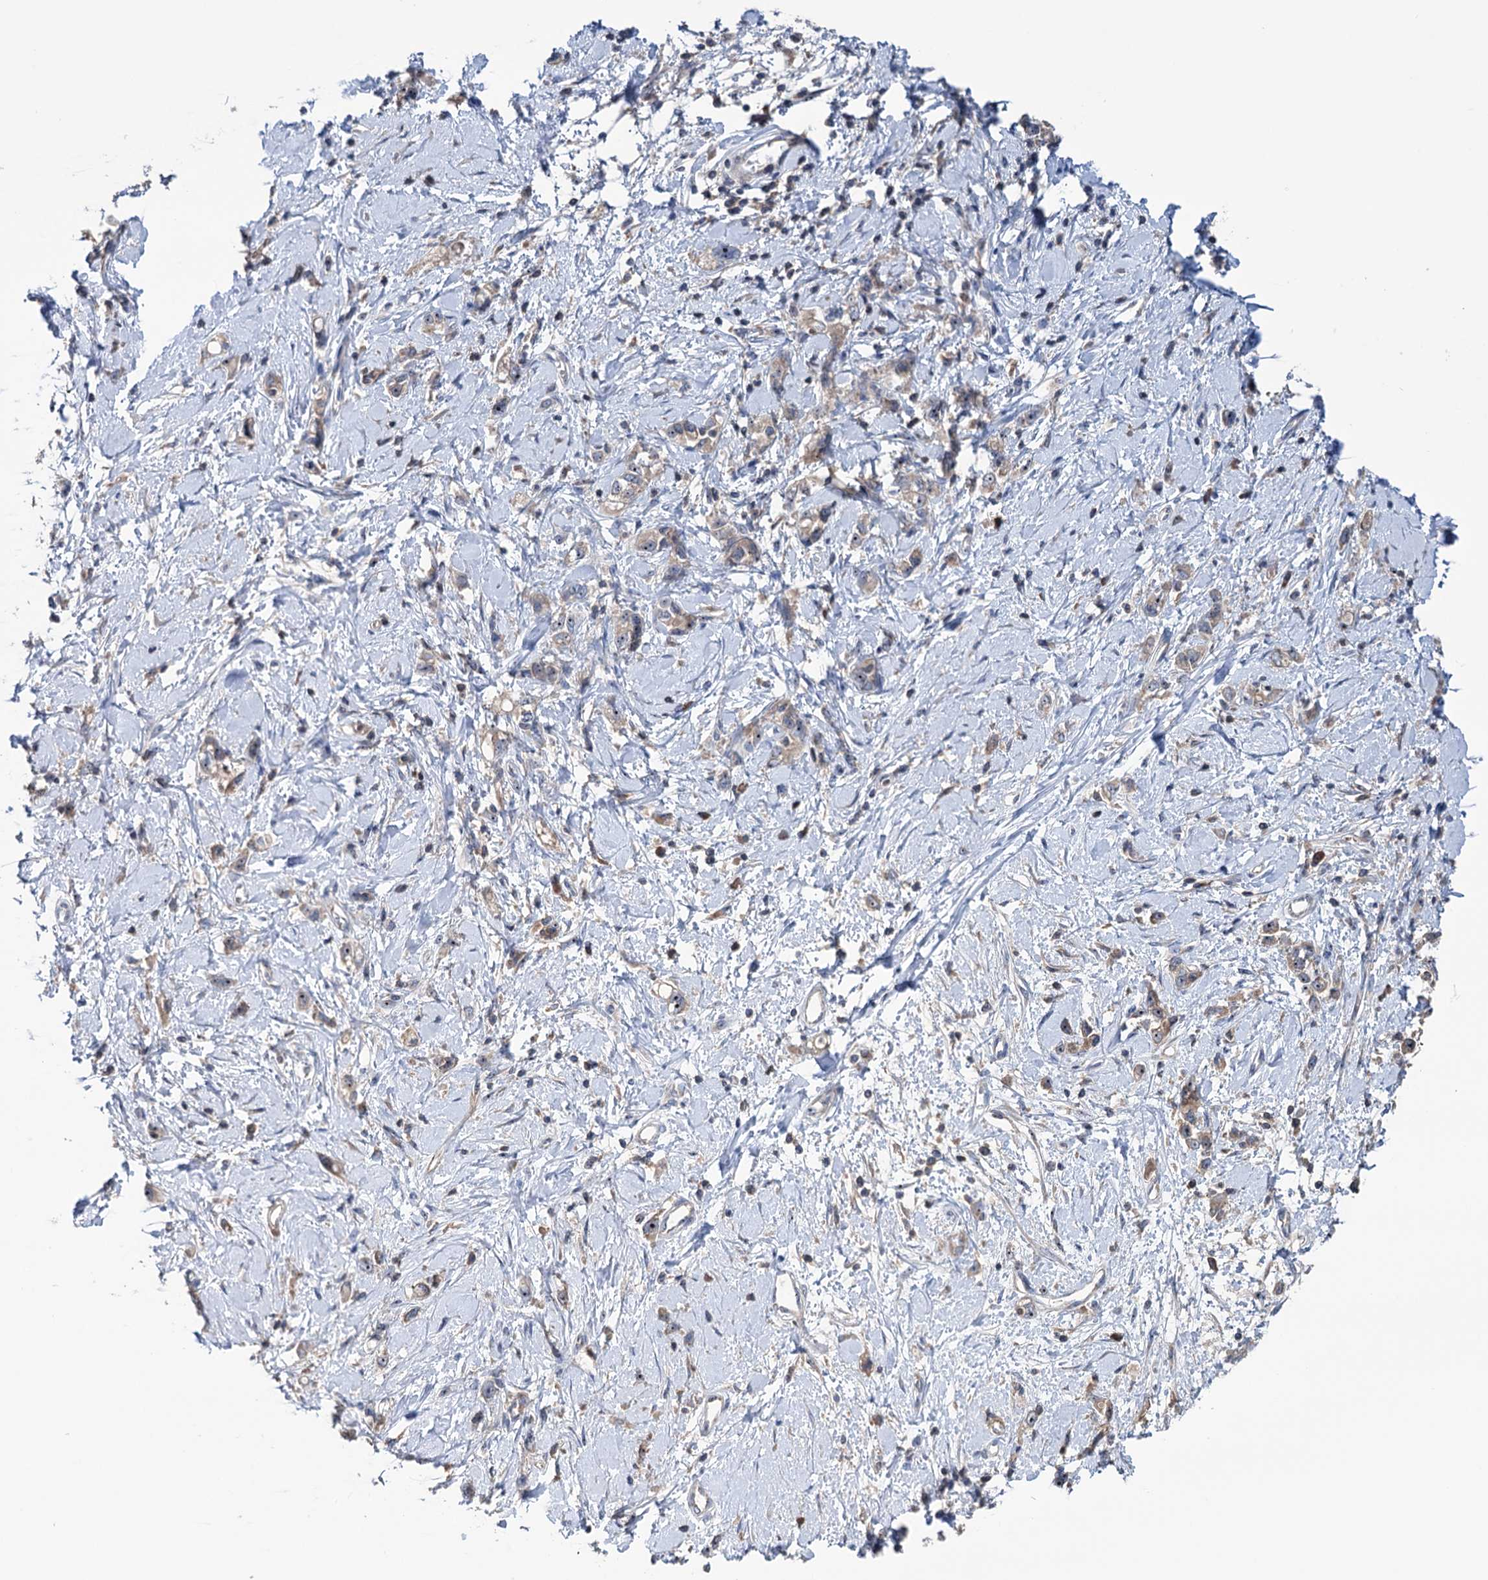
{"staining": {"intensity": "weak", "quantity": ">75%", "location": "cytoplasmic/membranous,nuclear"}, "tissue": "stomach cancer", "cell_type": "Tumor cells", "image_type": "cancer", "snomed": [{"axis": "morphology", "description": "Adenocarcinoma, NOS"}, {"axis": "topography", "description": "Stomach"}], "caption": "High-magnification brightfield microscopy of stomach cancer (adenocarcinoma) stained with DAB (brown) and counterstained with hematoxylin (blue). tumor cells exhibit weak cytoplasmic/membranous and nuclear expression is seen in approximately>75% of cells. The protein of interest is shown in brown color, while the nuclei are stained blue.", "gene": "HTR3B", "patient": {"sex": "female", "age": 76}}